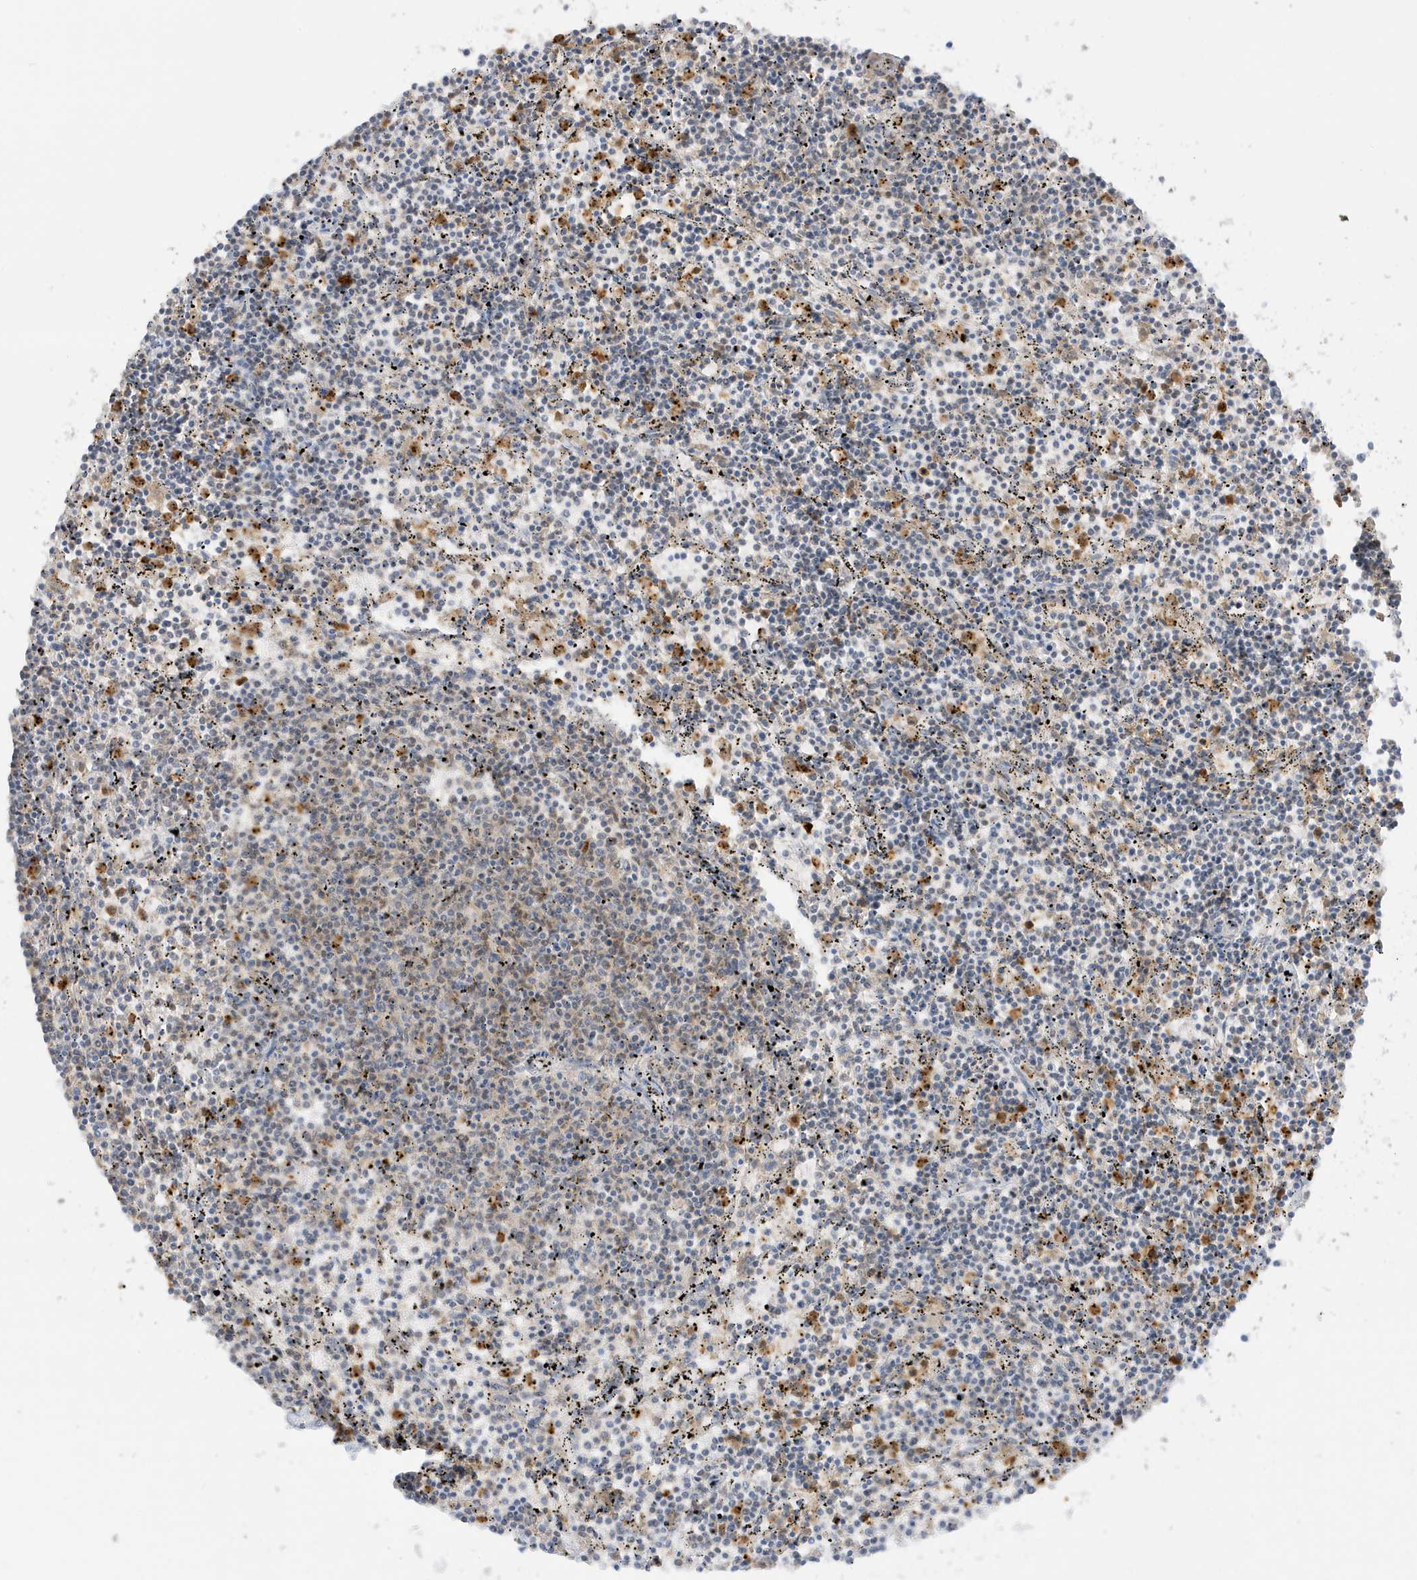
{"staining": {"intensity": "negative", "quantity": "none", "location": "none"}, "tissue": "lymphoma", "cell_type": "Tumor cells", "image_type": "cancer", "snomed": [{"axis": "morphology", "description": "Malignant lymphoma, non-Hodgkin's type, Low grade"}, {"axis": "topography", "description": "Spleen"}], "caption": "This is an immunohistochemistry (IHC) micrograph of human low-grade malignant lymphoma, non-Hodgkin's type. There is no positivity in tumor cells.", "gene": "GCA", "patient": {"sex": "female", "age": 50}}